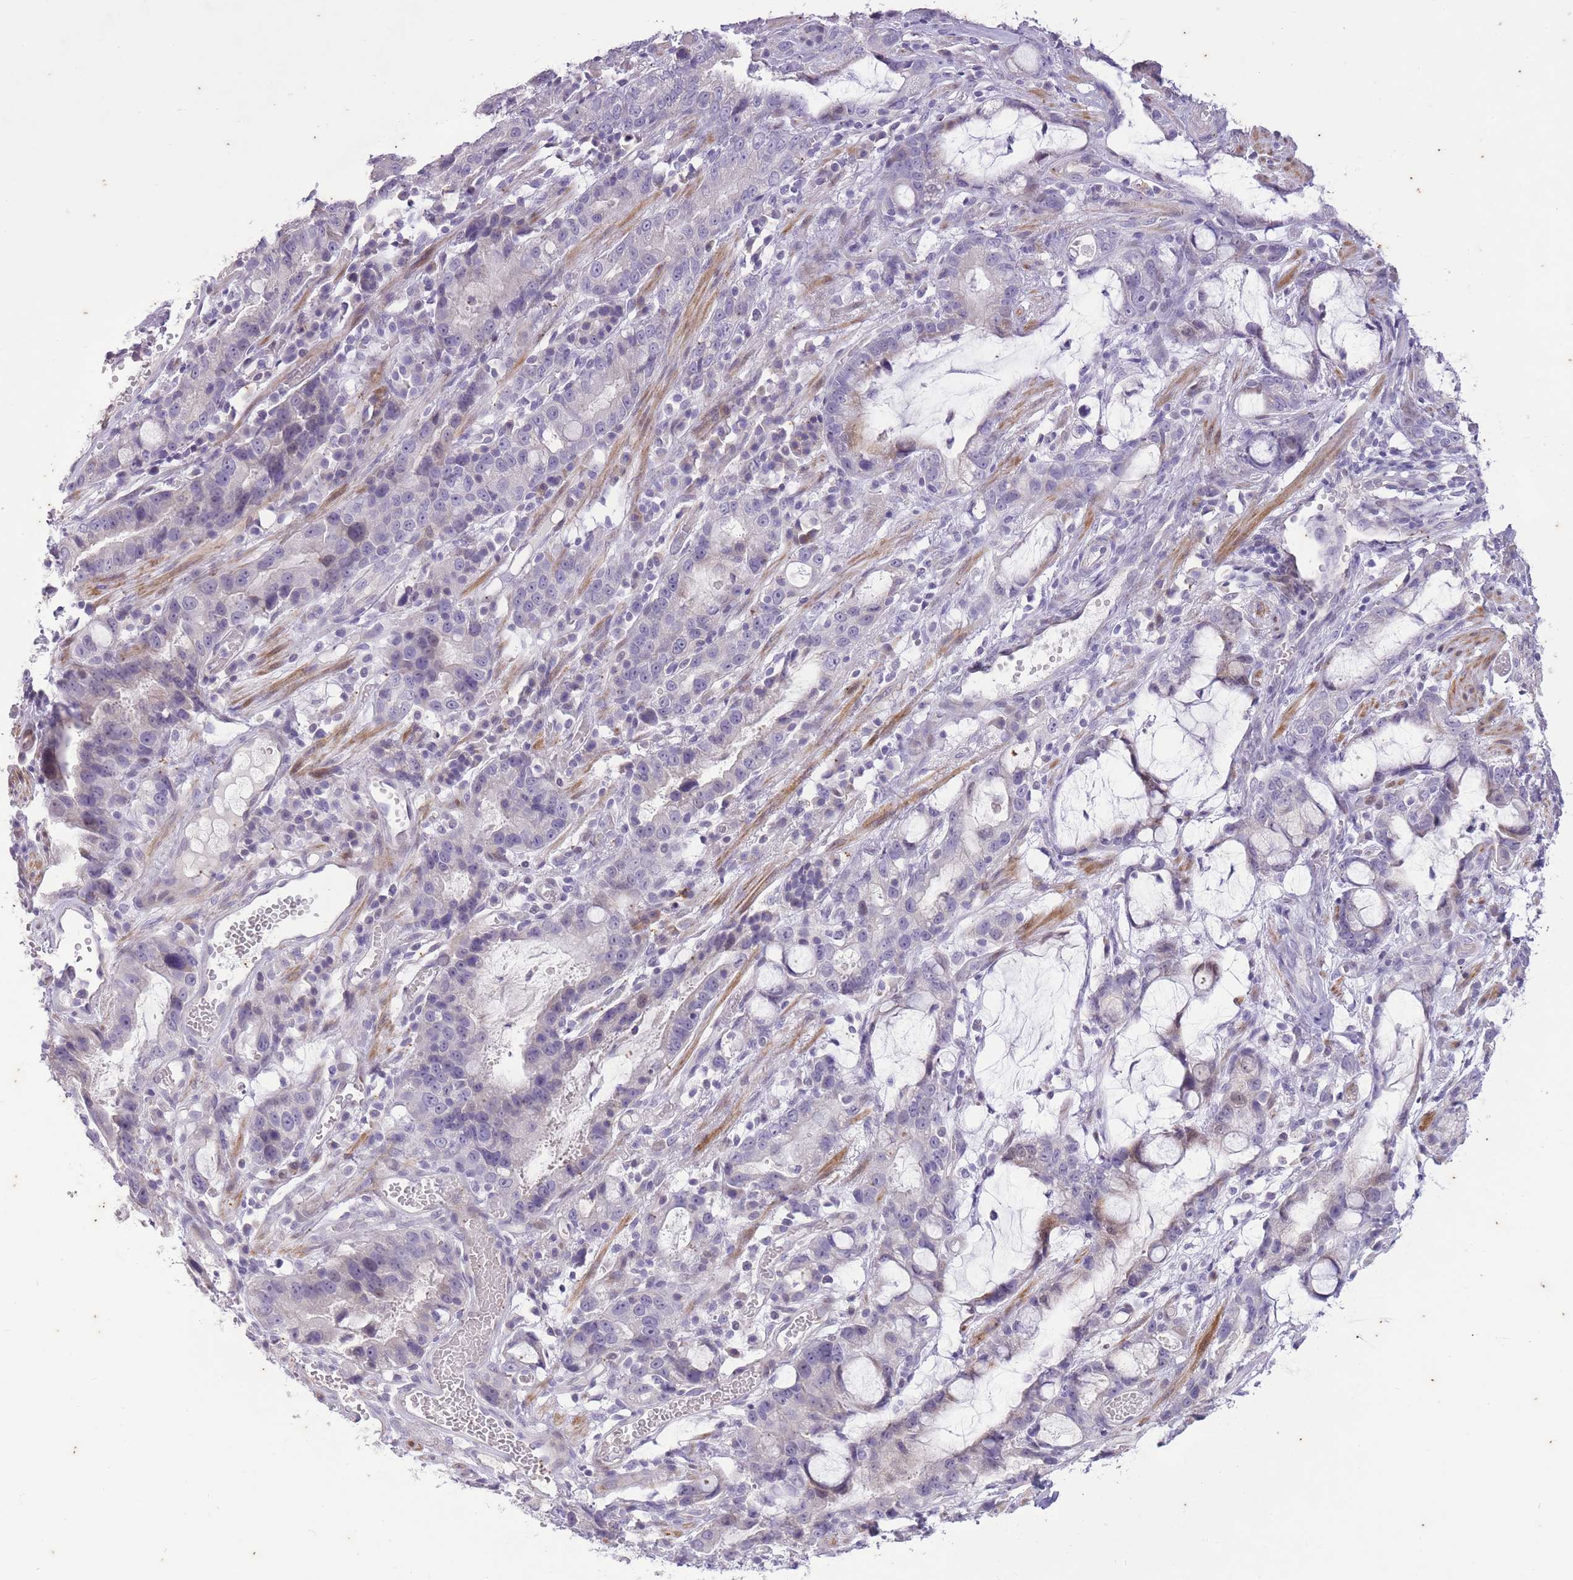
{"staining": {"intensity": "negative", "quantity": "none", "location": "none"}, "tissue": "stomach cancer", "cell_type": "Tumor cells", "image_type": "cancer", "snomed": [{"axis": "morphology", "description": "Adenocarcinoma, NOS"}, {"axis": "topography", "description": "Stomach"}], "caption": "Tumor cells are negative for protein expression in human stomach cancer (adenocarcinoma).", "gene": "CNTNAP3", "patient": {"sex": "male", "age": 55}}